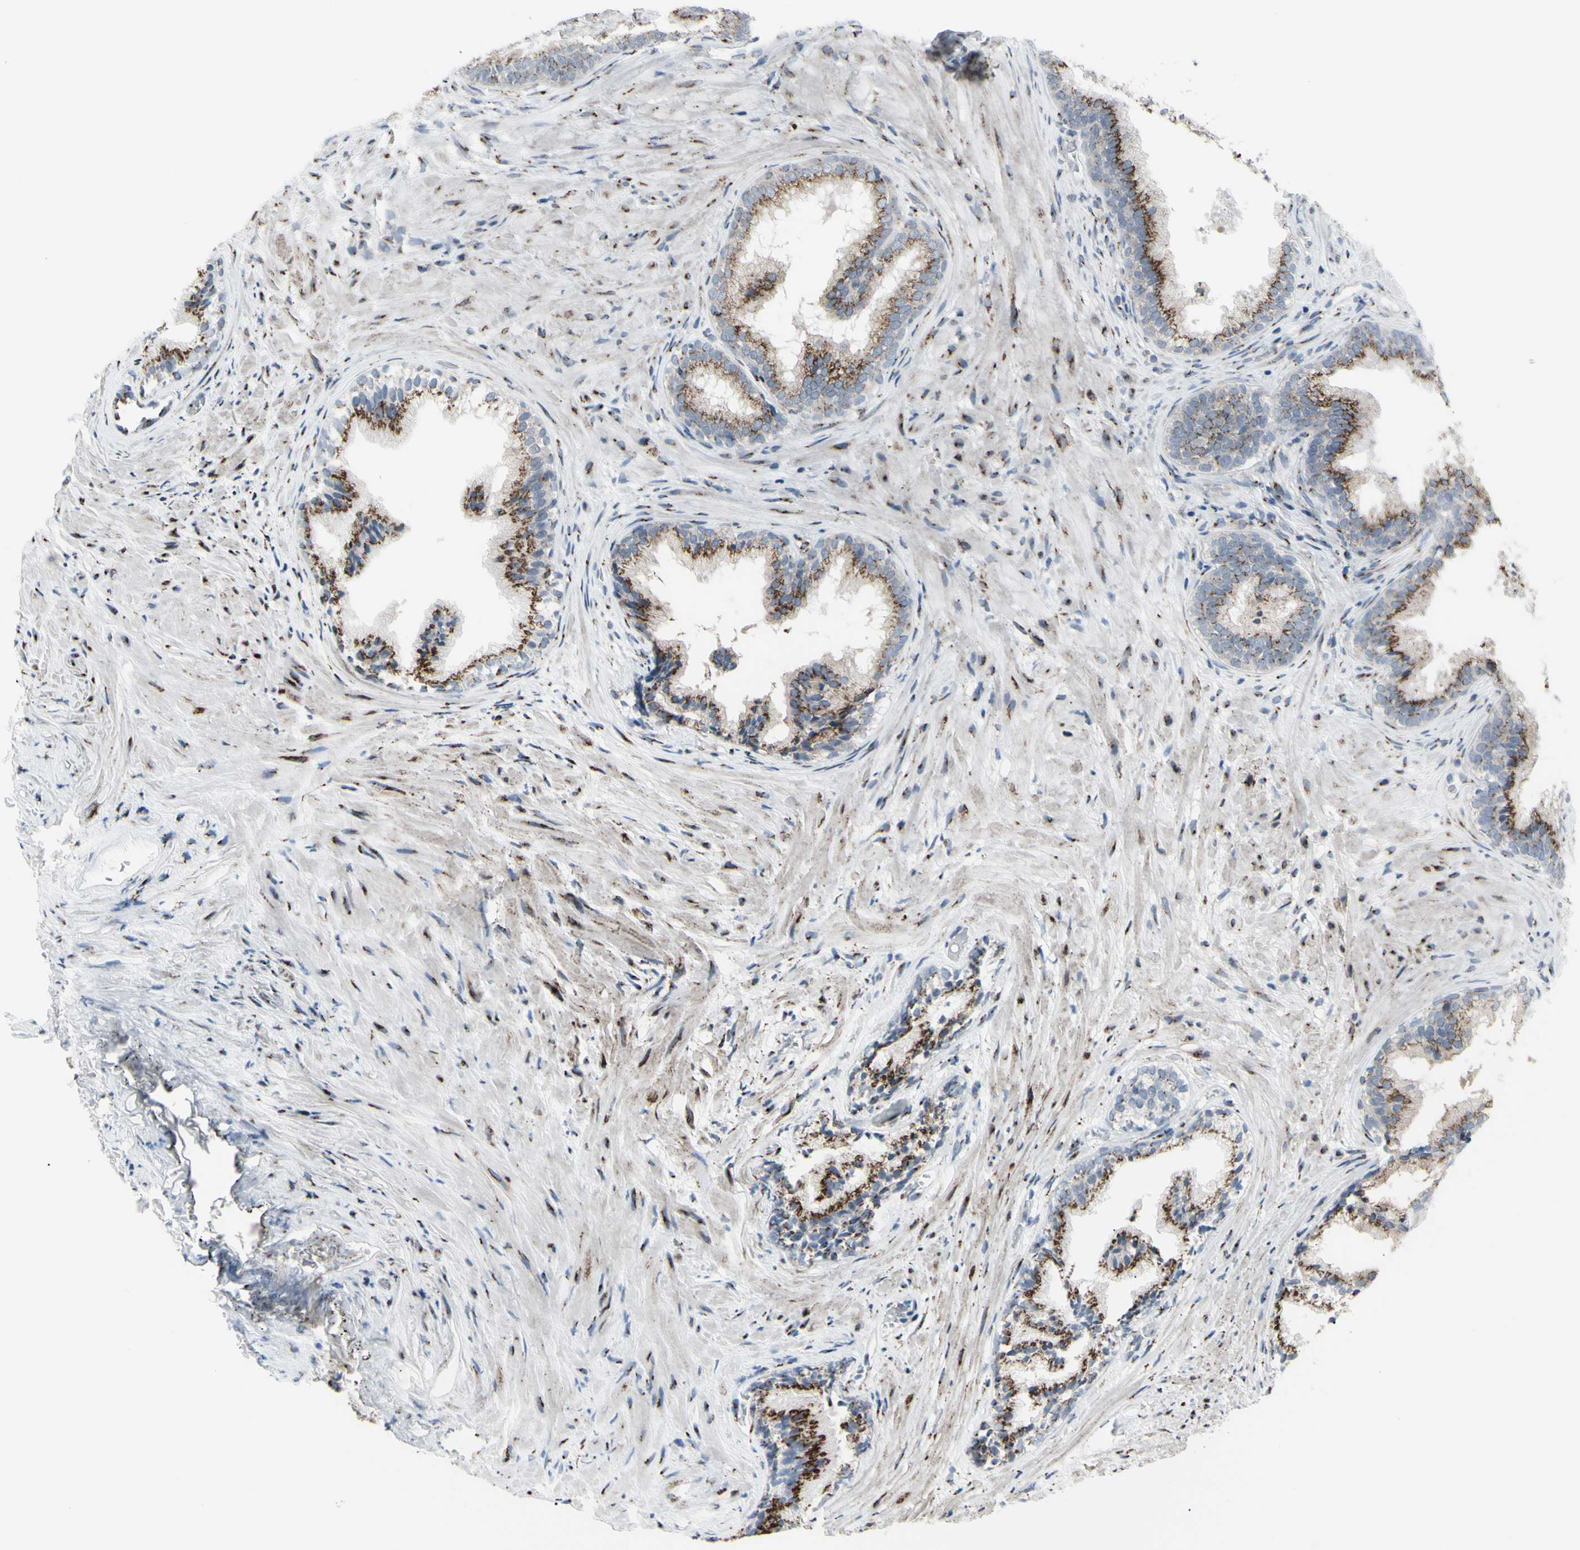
{"staining": {"intensity": "strong", "quantity": ">75%", "location": "cytoplasmic/membranous"}, "tissue": "prostate", "cell_type": "Glandular cells", "image_type": "normal", "snomed": [{"axis": "morphology", "description": "Normal tissue, NOS"}, {"axis": "topography", "description": "Prostate"}], "caption": "Immunohistochemical staining of benign prostate shows >75% levels of strong cytoplasmic/membranous protein positivity in approximately >75% of glandular cells.", "gene": "GLG1", "patient": {"sex": "male", "age": 76}}